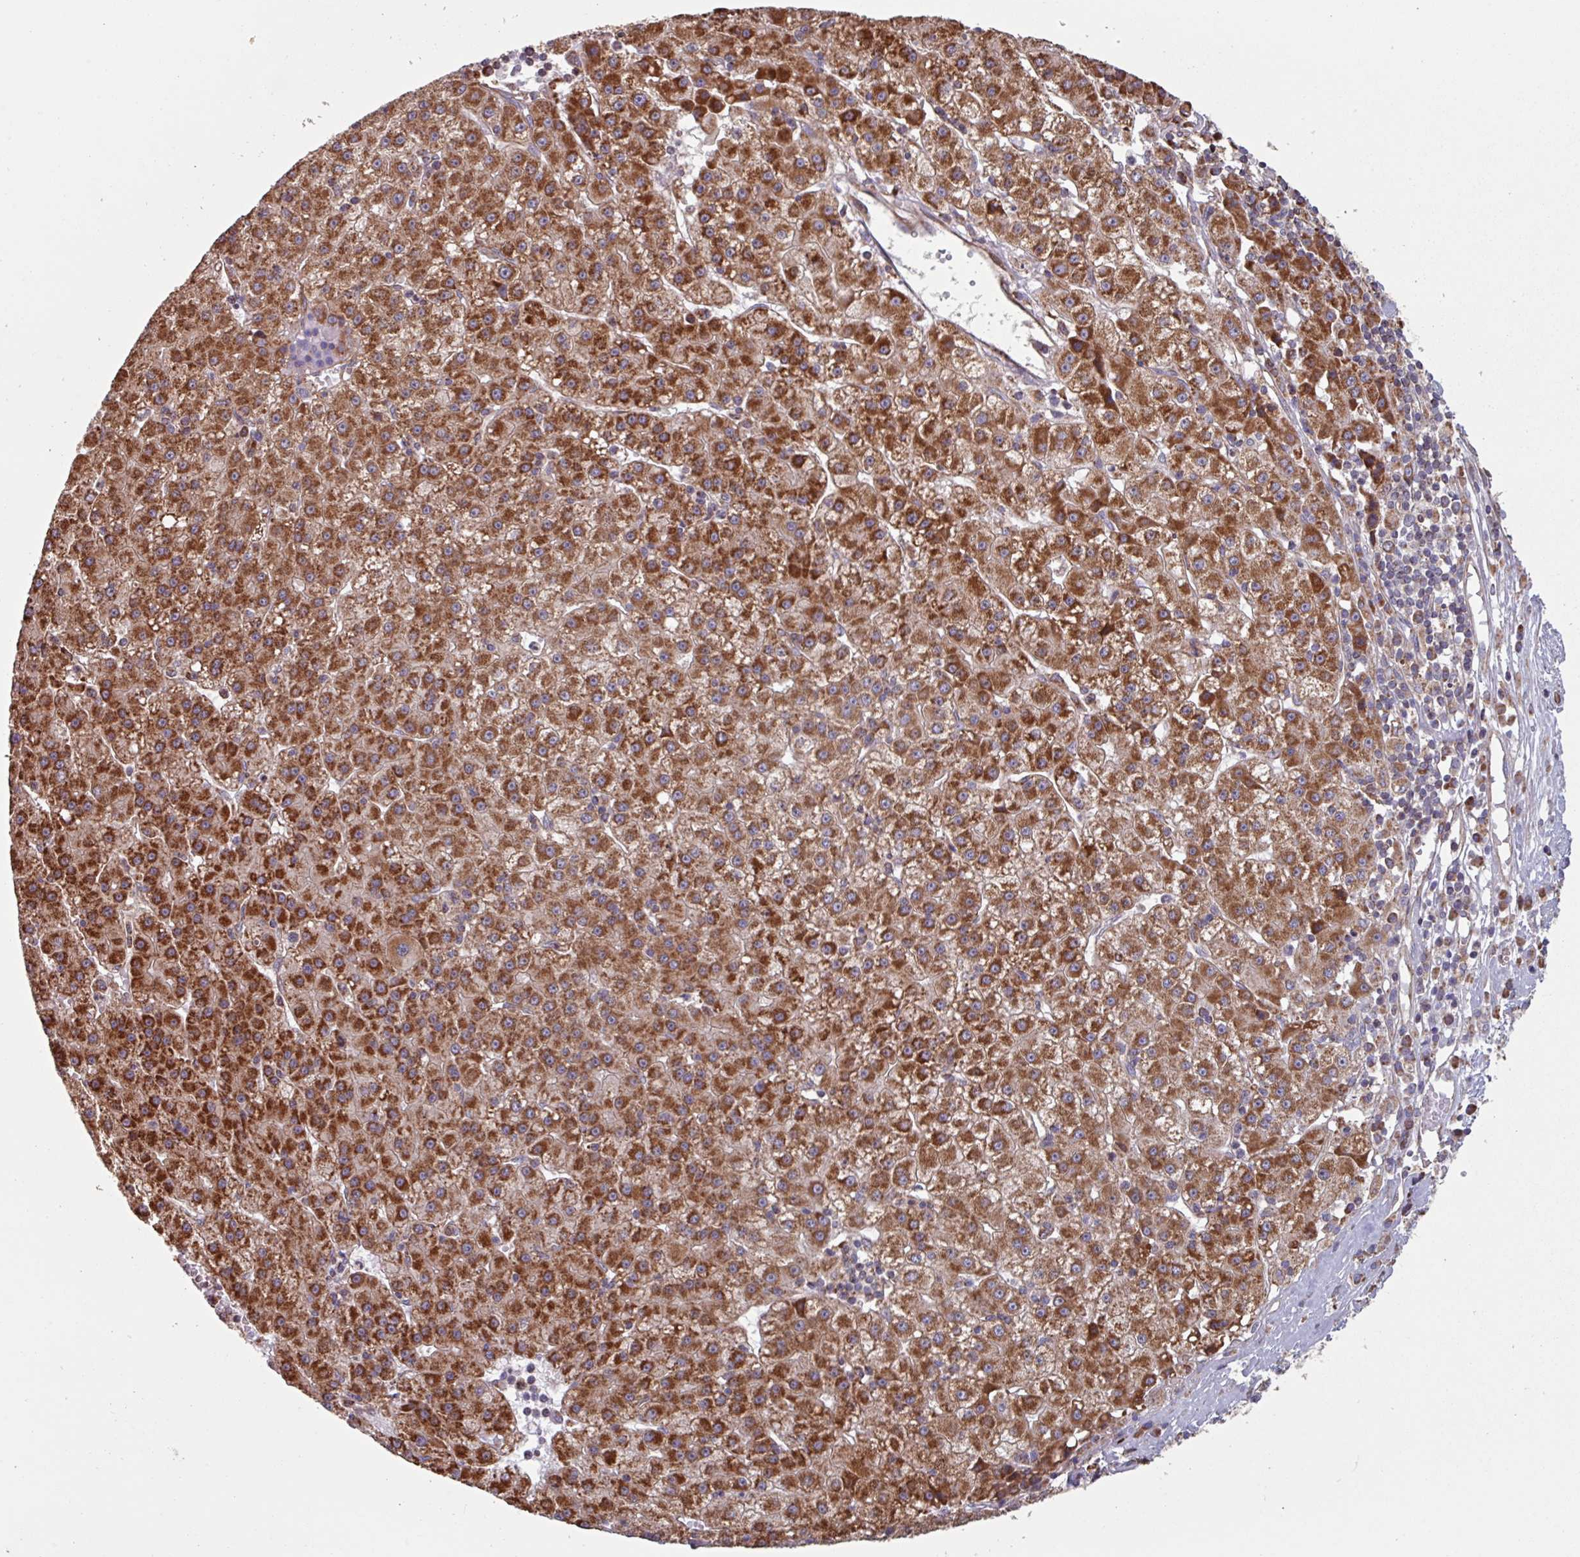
{"staining": {"intensity": "strong", "quantity": ">75%", "location": "cytoplasmic/membranous"}, "tissue": "liver cancer", "cell_type": "Tumor cells", "image_type": "cancer", "snomed": [{"axis": "morphology", "description": "Carcinoma, Hepatocellular, NOS"}, {"axis": "topography", "description": "Liver"}], "caption": "Immunohistochemical staining of human hepatocellular carcinoma (liver) shows strong cytoplasmic/membranous protein expression in approximately >75% of tumor cells.", "gene": "COX7C", "patient": {"sex": "male", "age": 76}}